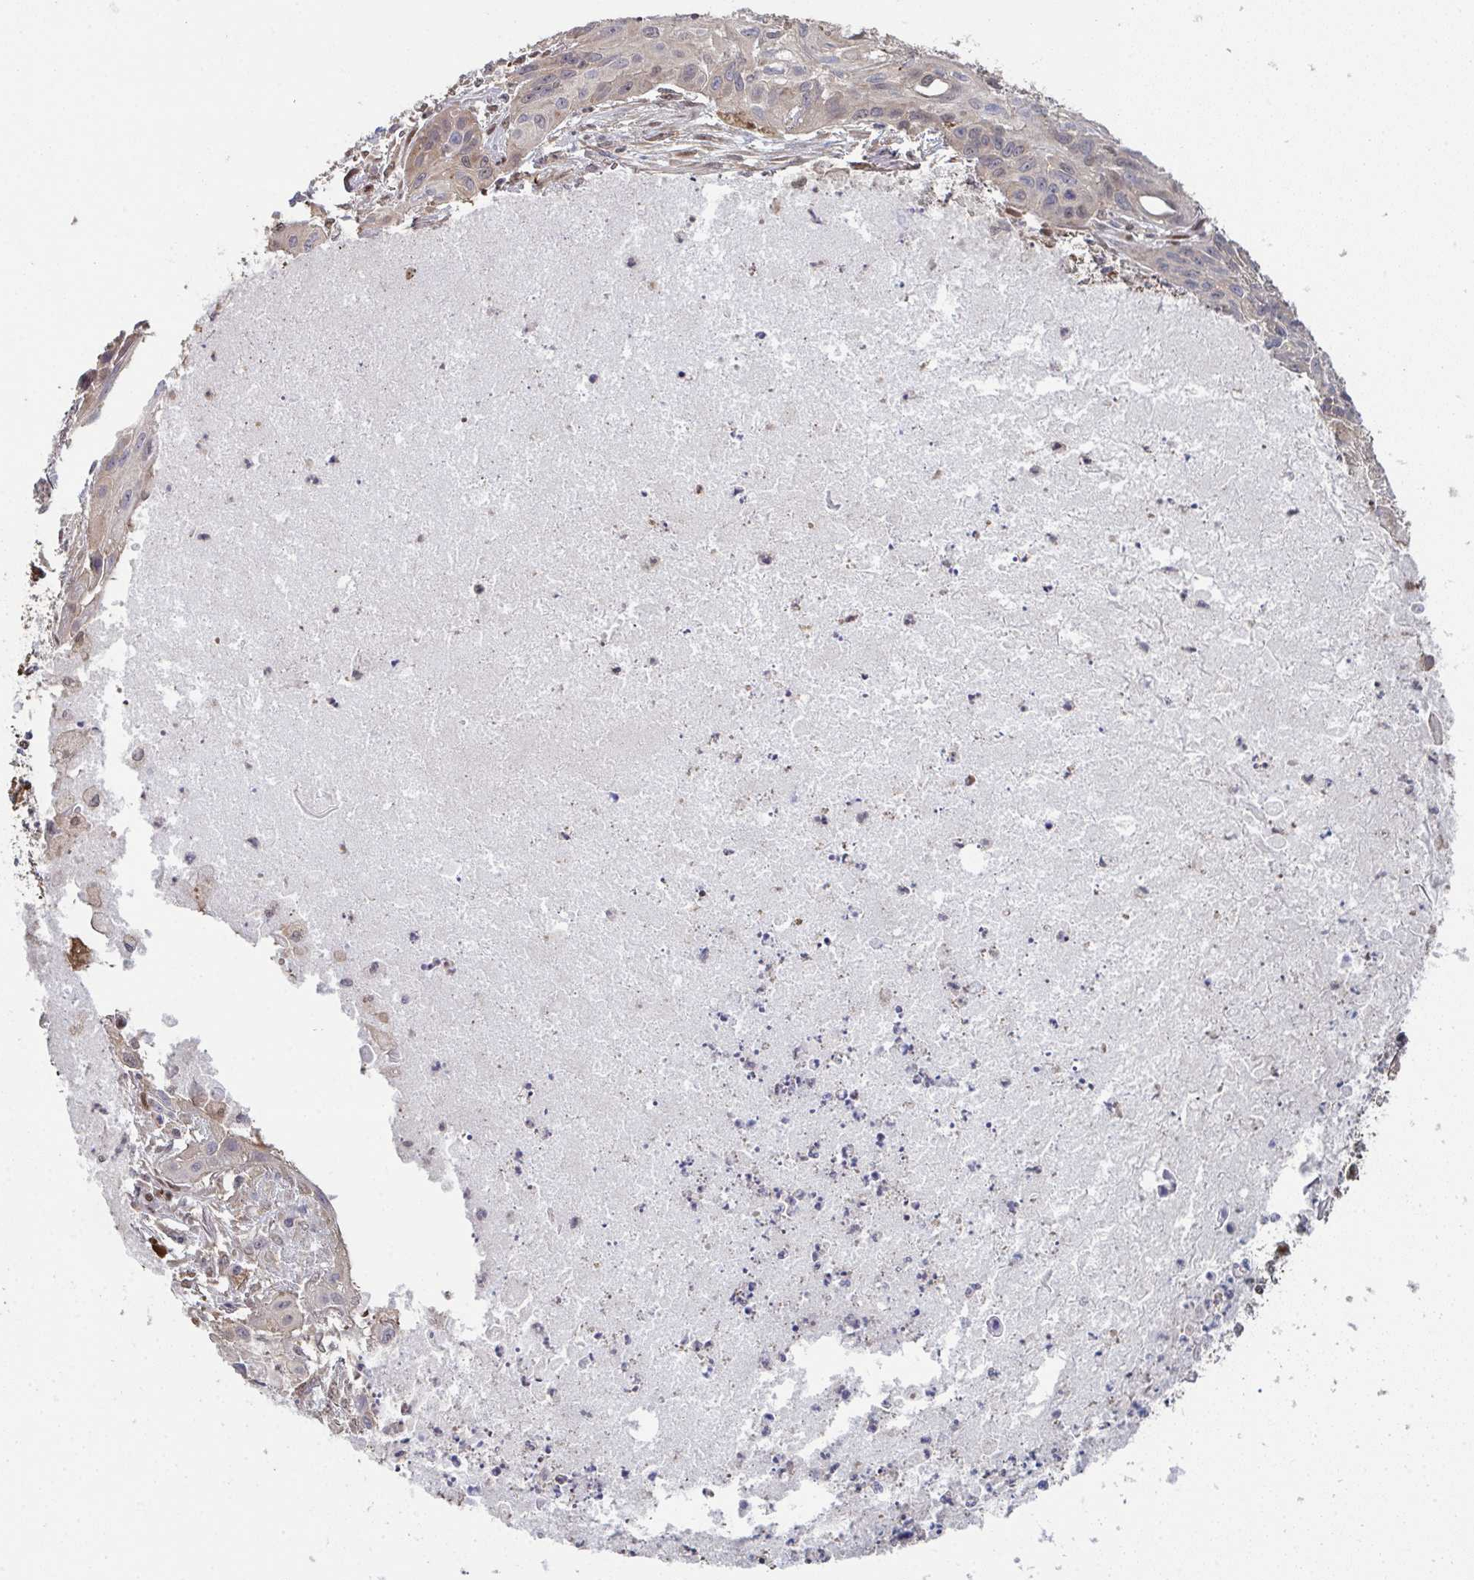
{"staining": {"intensity": "weak", "quantity": "25%-75%", "location": "cytoplasmic/membranous"}, "tissue": "lung cancer", "cell_type": "Tumor cells", "image_type": "cancer", "snomed": [{"axis": "morphology", "description": "Squamous cell carcinoma, NOS"}, {"axis": "topography", "description": "Lung"}], "caption": "Lung cancer (squamous cell carcinoma) stained with a brown dye reveals weak cytoplasmic/membranous positive expression in approximately 25%-75% of tumor cells.", "gene": "ACD", "patient": {"sex": "male", "age": 71}}